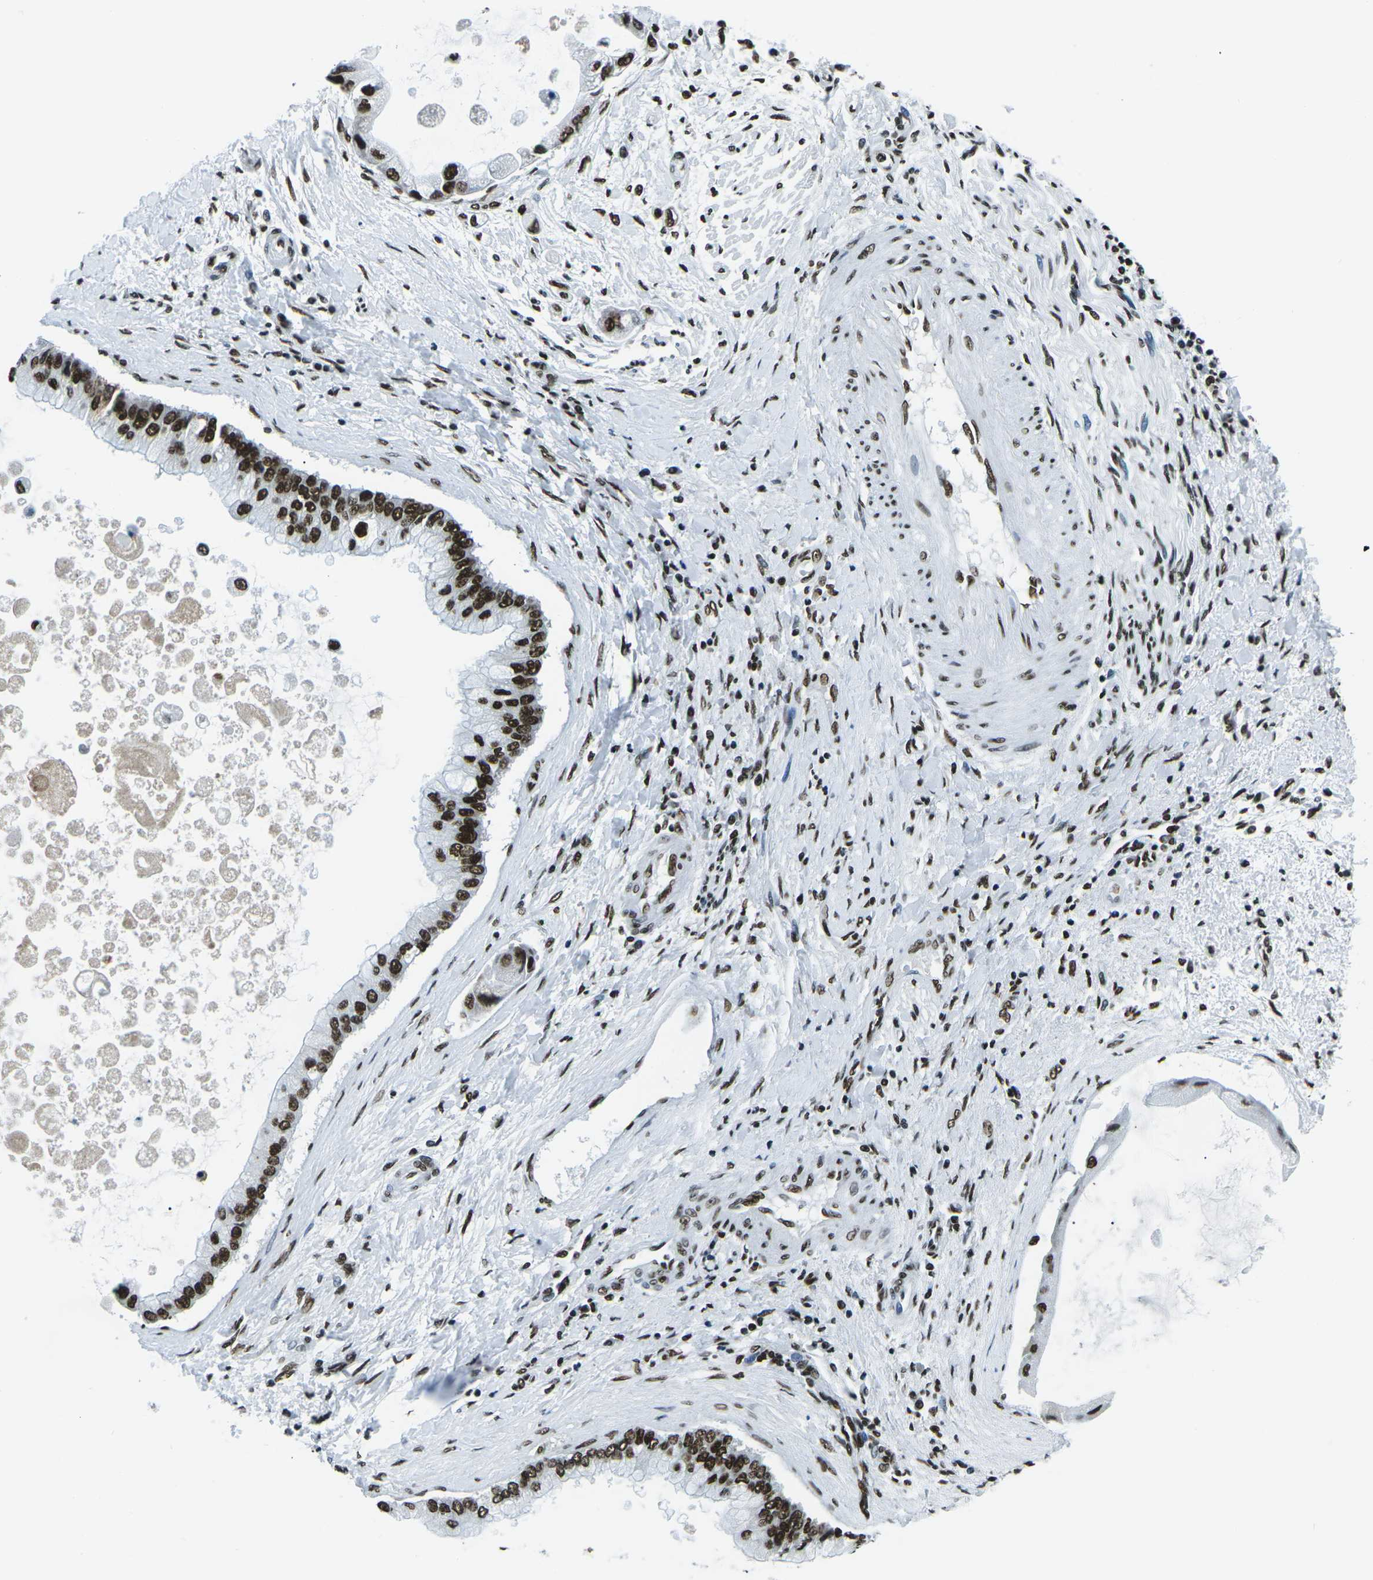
{"staining": {"intensity": "strong", "quantity": ">75%", "location": "nuclear"}, "tissue": "liver cancer", "cell_type": "Tumor cells", "image_type": "cancer", "snomed": [{"axis": "morphology", "description": "Cholangiocarcinoma"}, {"axis": "topography", "description": "Liver"}], "caption": "The histopathology image shows a brown stain indicating the presence of a protein in the nuclear of tumor cells in liver cancer.", "gene": "HNRNPL", "patient": {"sex": "male", "age": 50}}